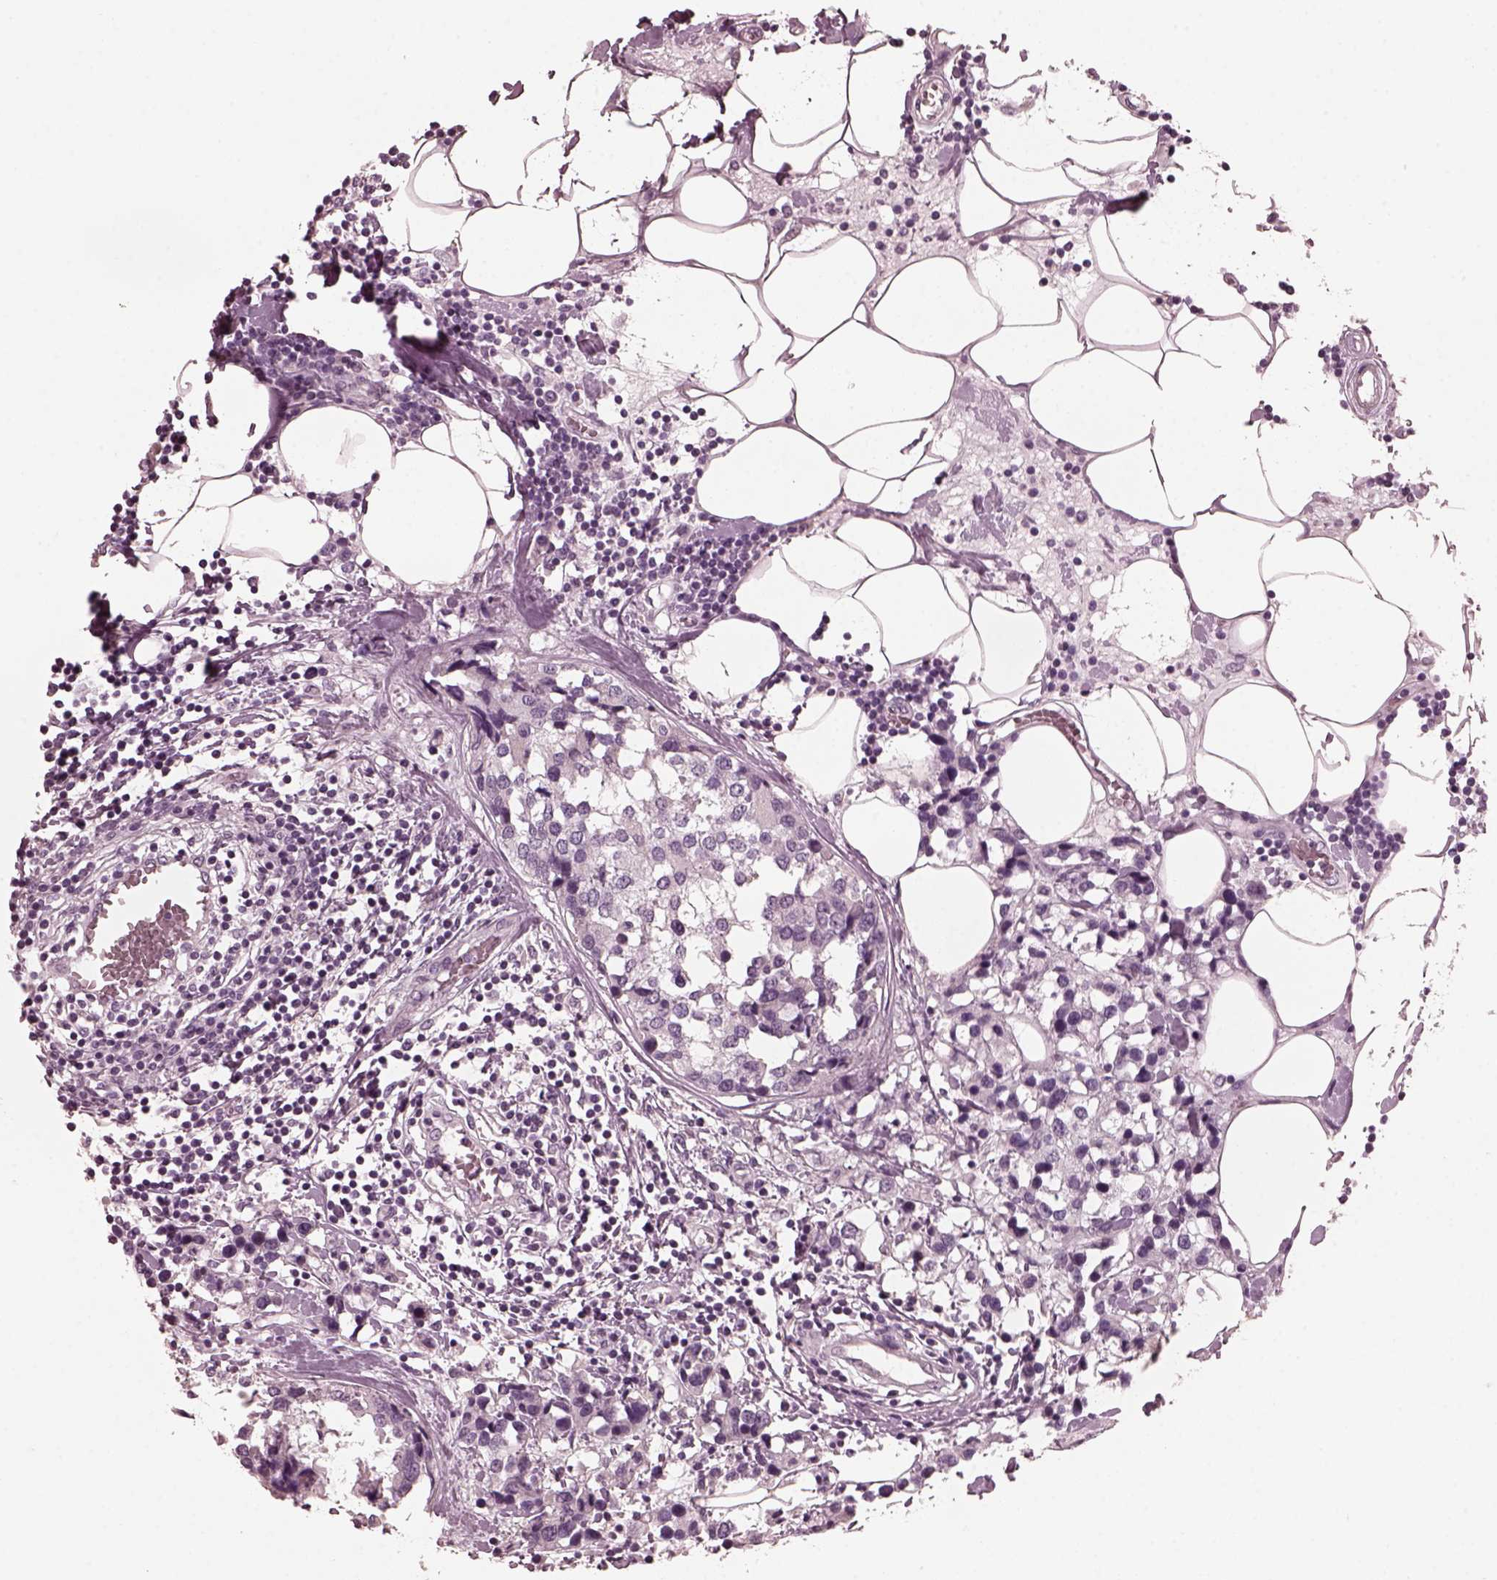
{"staining": {"intensity": "negative", "quantity": "none", "location": "none"}, "tissue": "breast cancer", "cell_type": "Tumor cells", "image_type": "cancer", "snomed": [{"axis": "morphology", "description": "Lobular carcinoma"}, {"axis": "topography", "description": "Breast"}], "caption": "An immunohistochemistry (IHC) photomicrograph of lobular carcinoma (breast) is shown. There is no staining in tumor cells of lobular carcinoma (breast).", "gene": "CGA", "patient": {"sex": "female", "age": 59}}